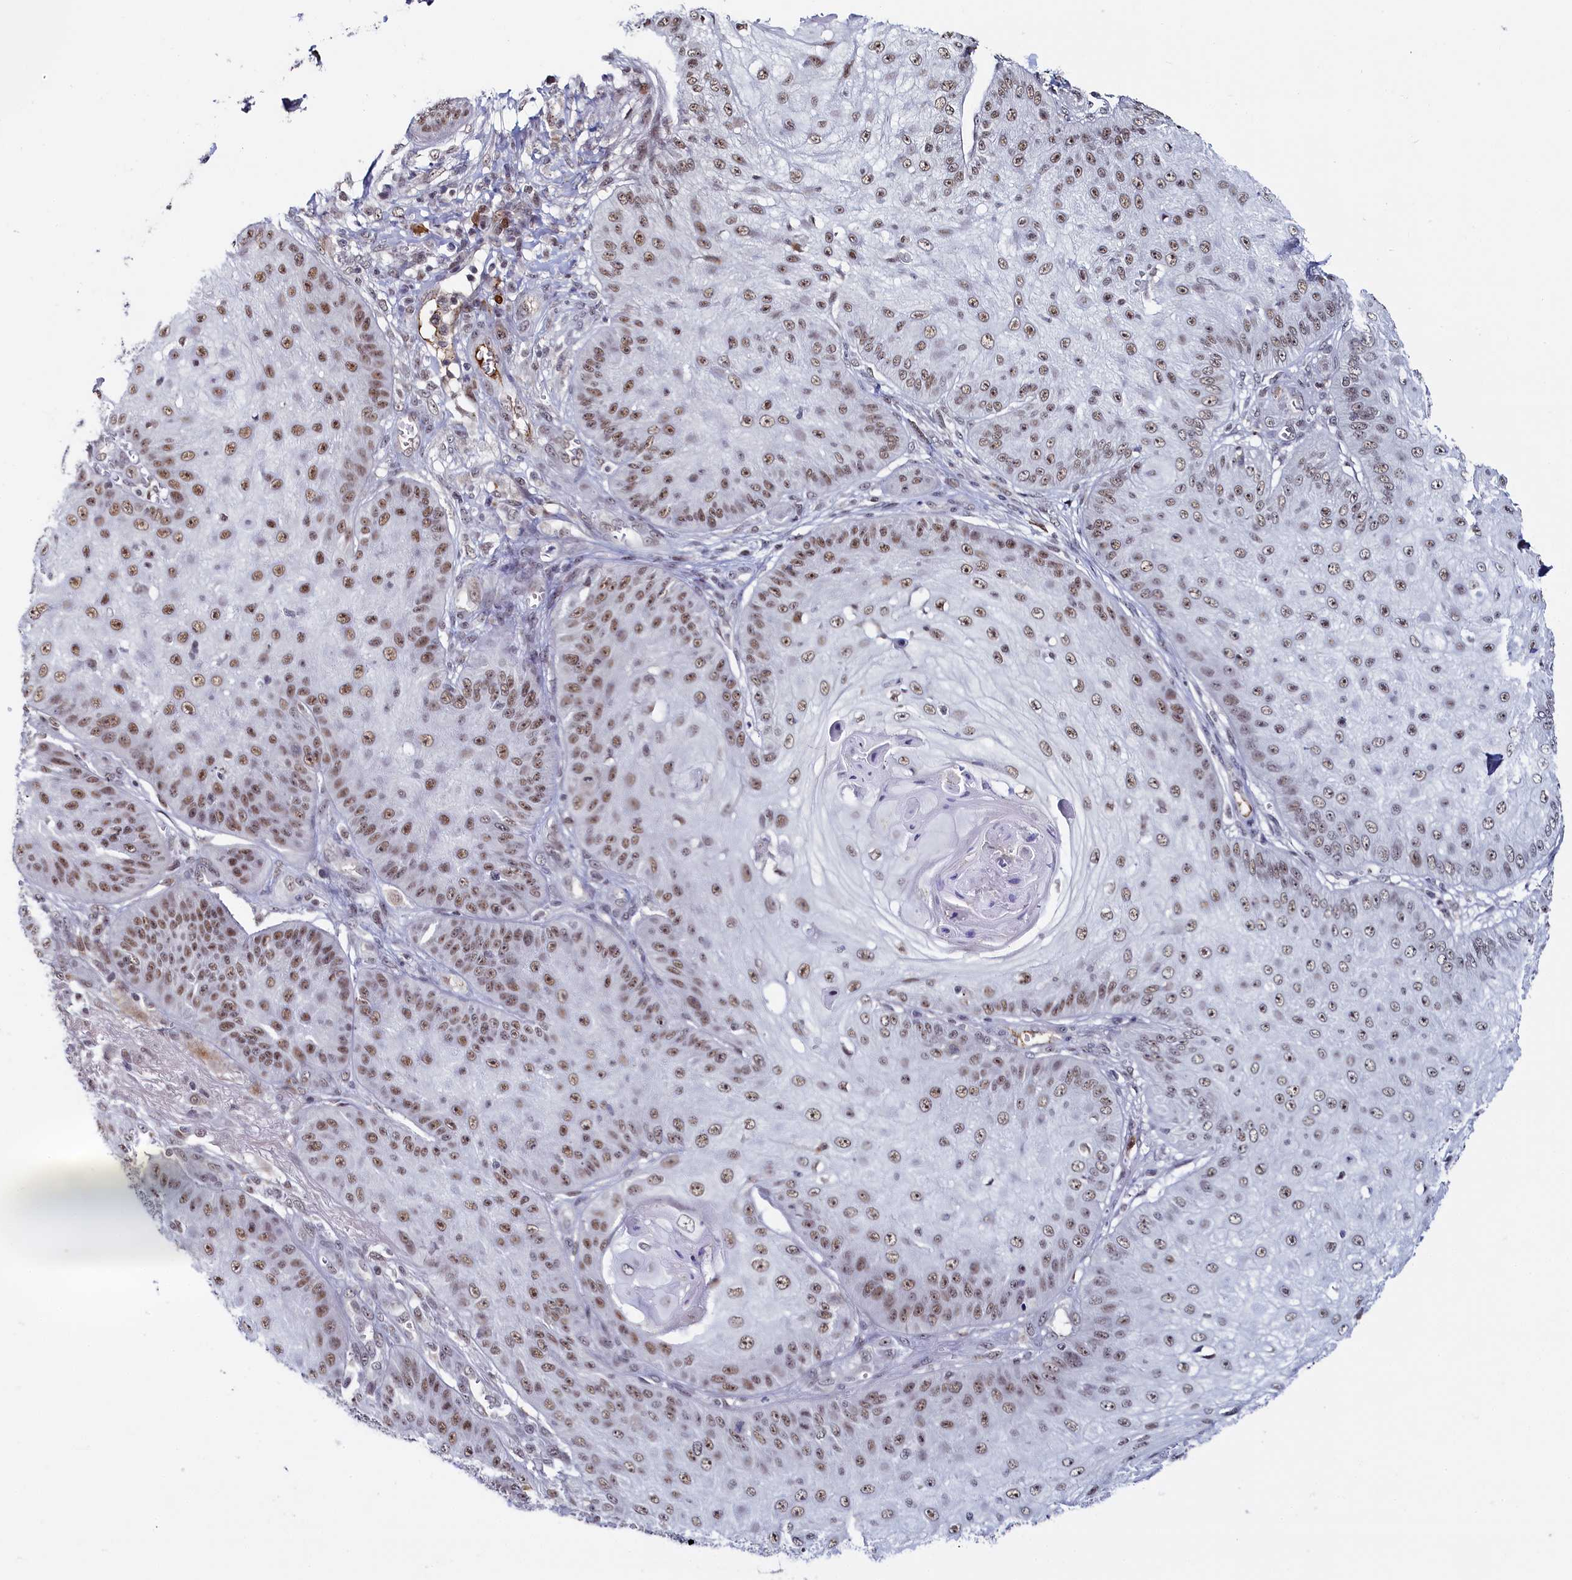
{"staining": {"intensity": "moderate", "quantity": ">75%", "location": "nuclear"}, "tissue": "skin cancer", "cell_type": "Tumor cells", "image_type": "cancer", "snomed": [{"axis": "morphology", "description": "Squamous cell carcinoma, NOS"}, {"axis": "topography", "description": "Skin"}], "caption": "Protein expression analysis of squamous cell carcinoma (skin) exhibits moderate nuclear staining in approximately >75% of tumor cells.", "gene": "INTS14", "patient": {"sex": "male", "age": 70}}